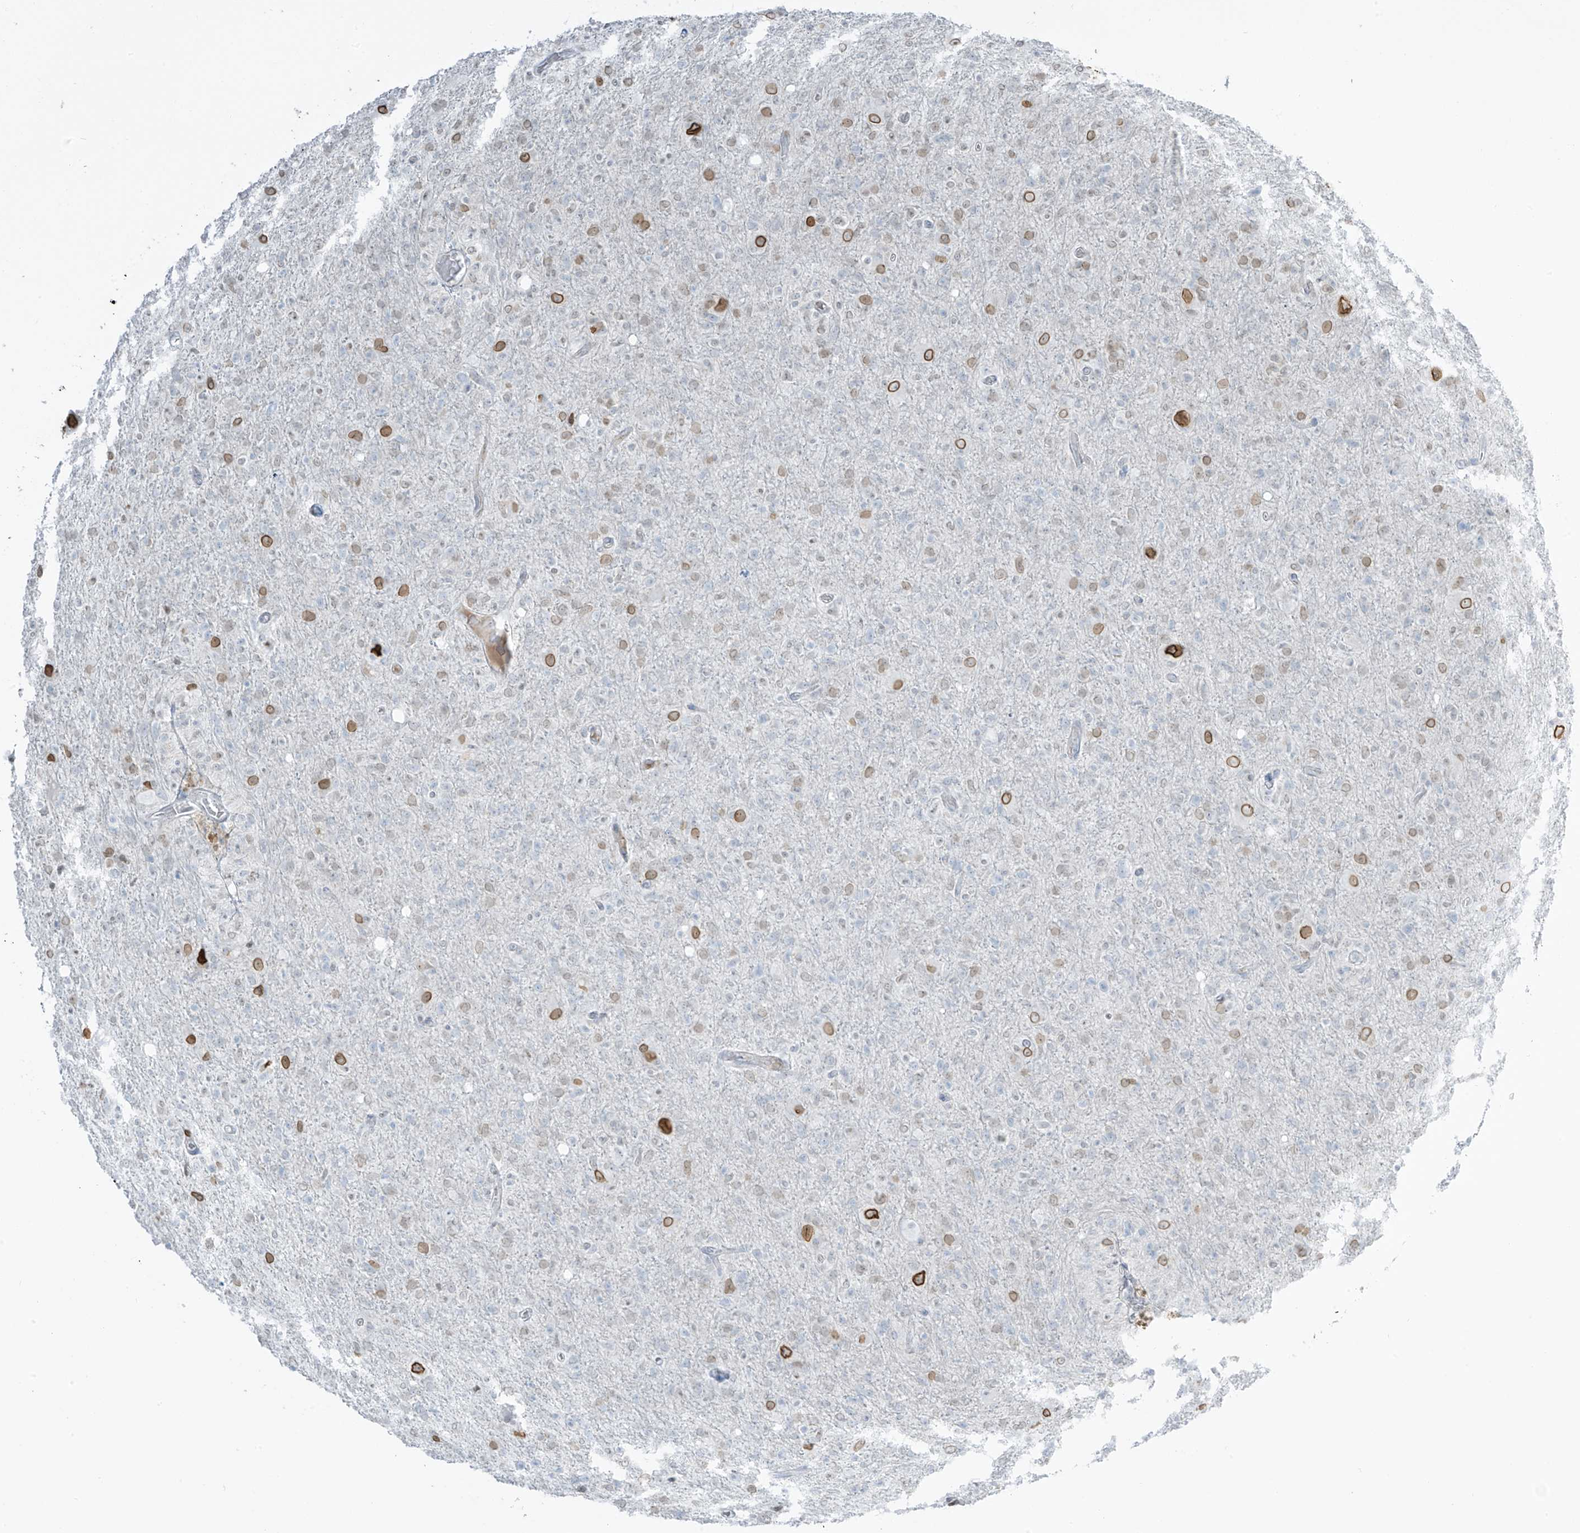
{"staining": {"intensity": "moderate", "quantity": "<25%", "location": "nuclear"}, "tissue": "glioma", "cell_type": "Tumor cells", "image_type": "cancer", "snomed": [{"axis": "morphology", "description": "Glioma, malignant, High grade"}, {"axis": "topography", "description": "Brain"}], "caption": "A brown stain shows moderate nuclear positivity of a protein in human glioma tumor cells.", "gene": "PRDM6", "patient": {"sex": "female", "age": 57}}